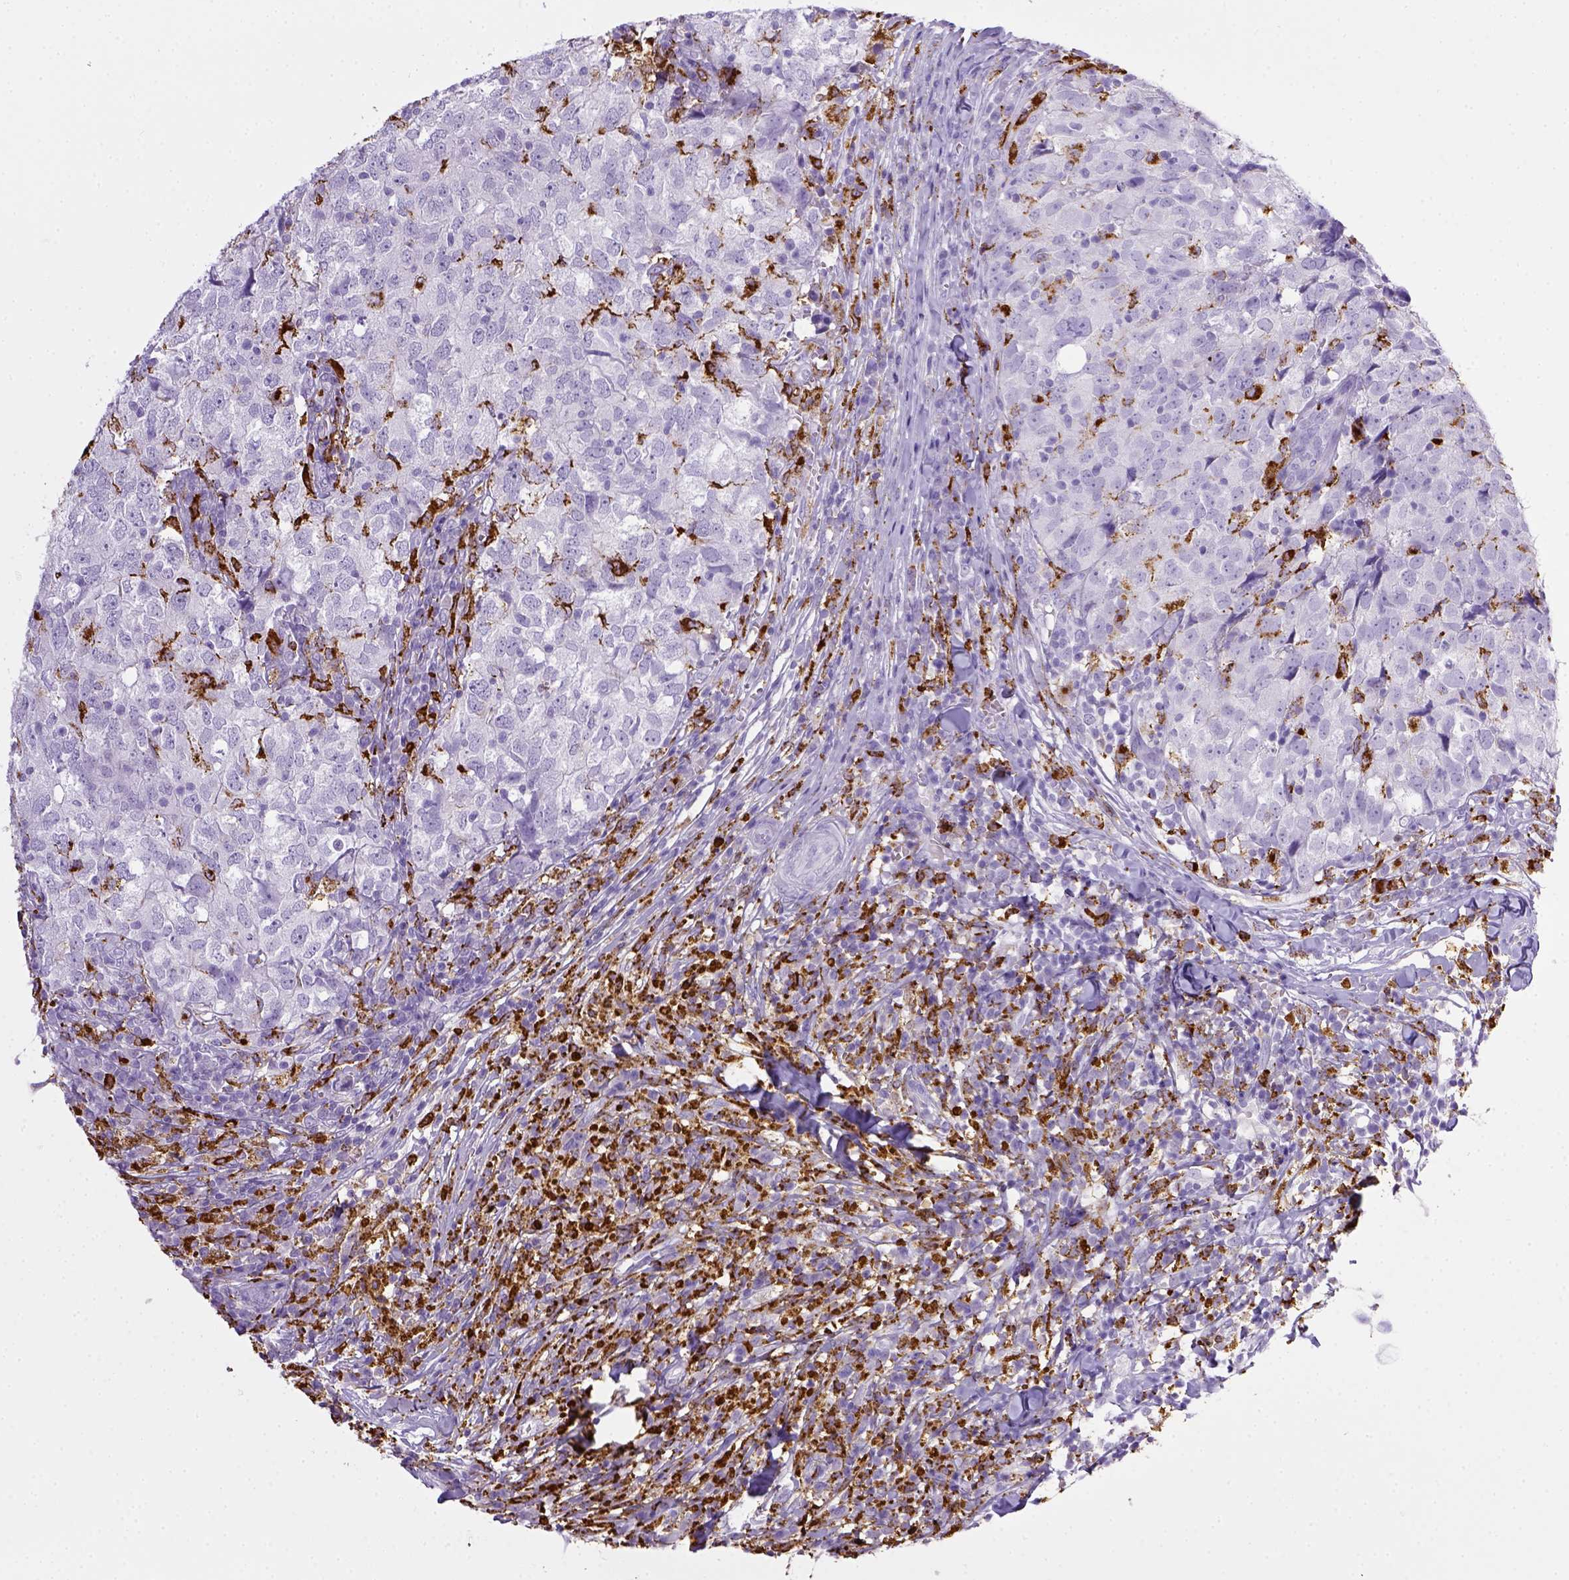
{"staining": {"intensity": "negative", "quantity": "none", "location": "none"}, "tissue": "breast cancer", "cell_type": "Tumor cells", "image_type": "cancer", "snomed": [{"axis": "morphology", "description": "Duct carcinoma"}, {"axis": "topography", "description": "Breast"}], "caption": "This is an immunohistochemistry image of breast cancer. There is no positivity in tumor cells.", "gene": "CD68", "patient": {"sex": "female", "age": 30}}